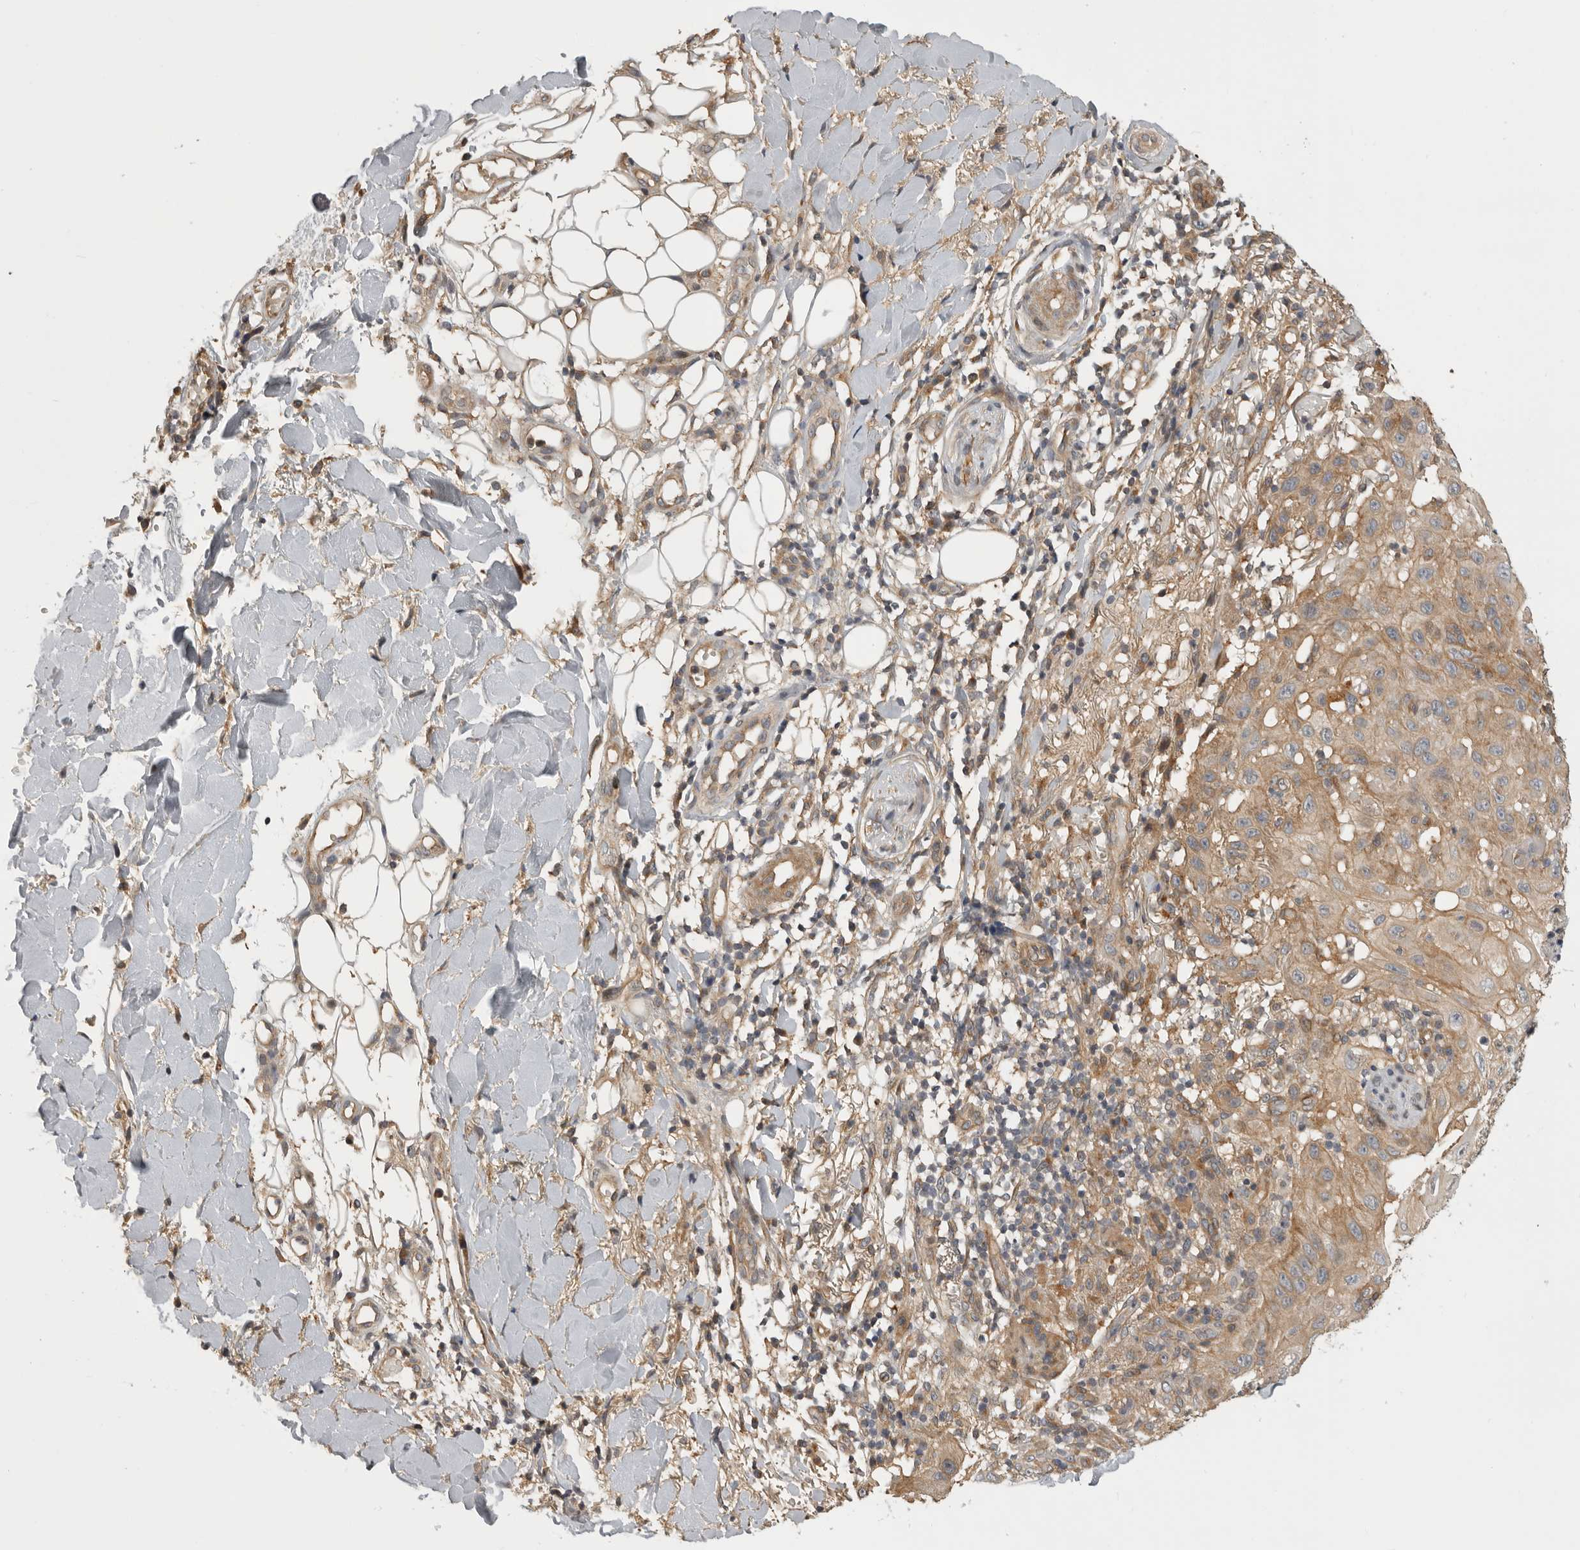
{"staining": {"intensity": "weak", "quantity": ">75%", "location": "cytoplasmic/membranous"}, "tissue": "skin cancer", "cell_type": "Tumor cells", "image_type": "cancer", "snomed": [{"axis": "morphology", "description": "Normal tissue, NOS"}, {"axis": "morphology", "description": "Squamous cell carcinoma, NOS"}, {"axis": "topography", "description": "Skin"}], "caption": "A photomicrograph of skin cancer stained for a protein exhibits weak cytoplasmic/membranous brown staining in tumor cells. (Brightfield microscopy of DAB IHC at high magnification).", "gene": "CUEDC1", "patient": {"sex": "female", "age": 96}}